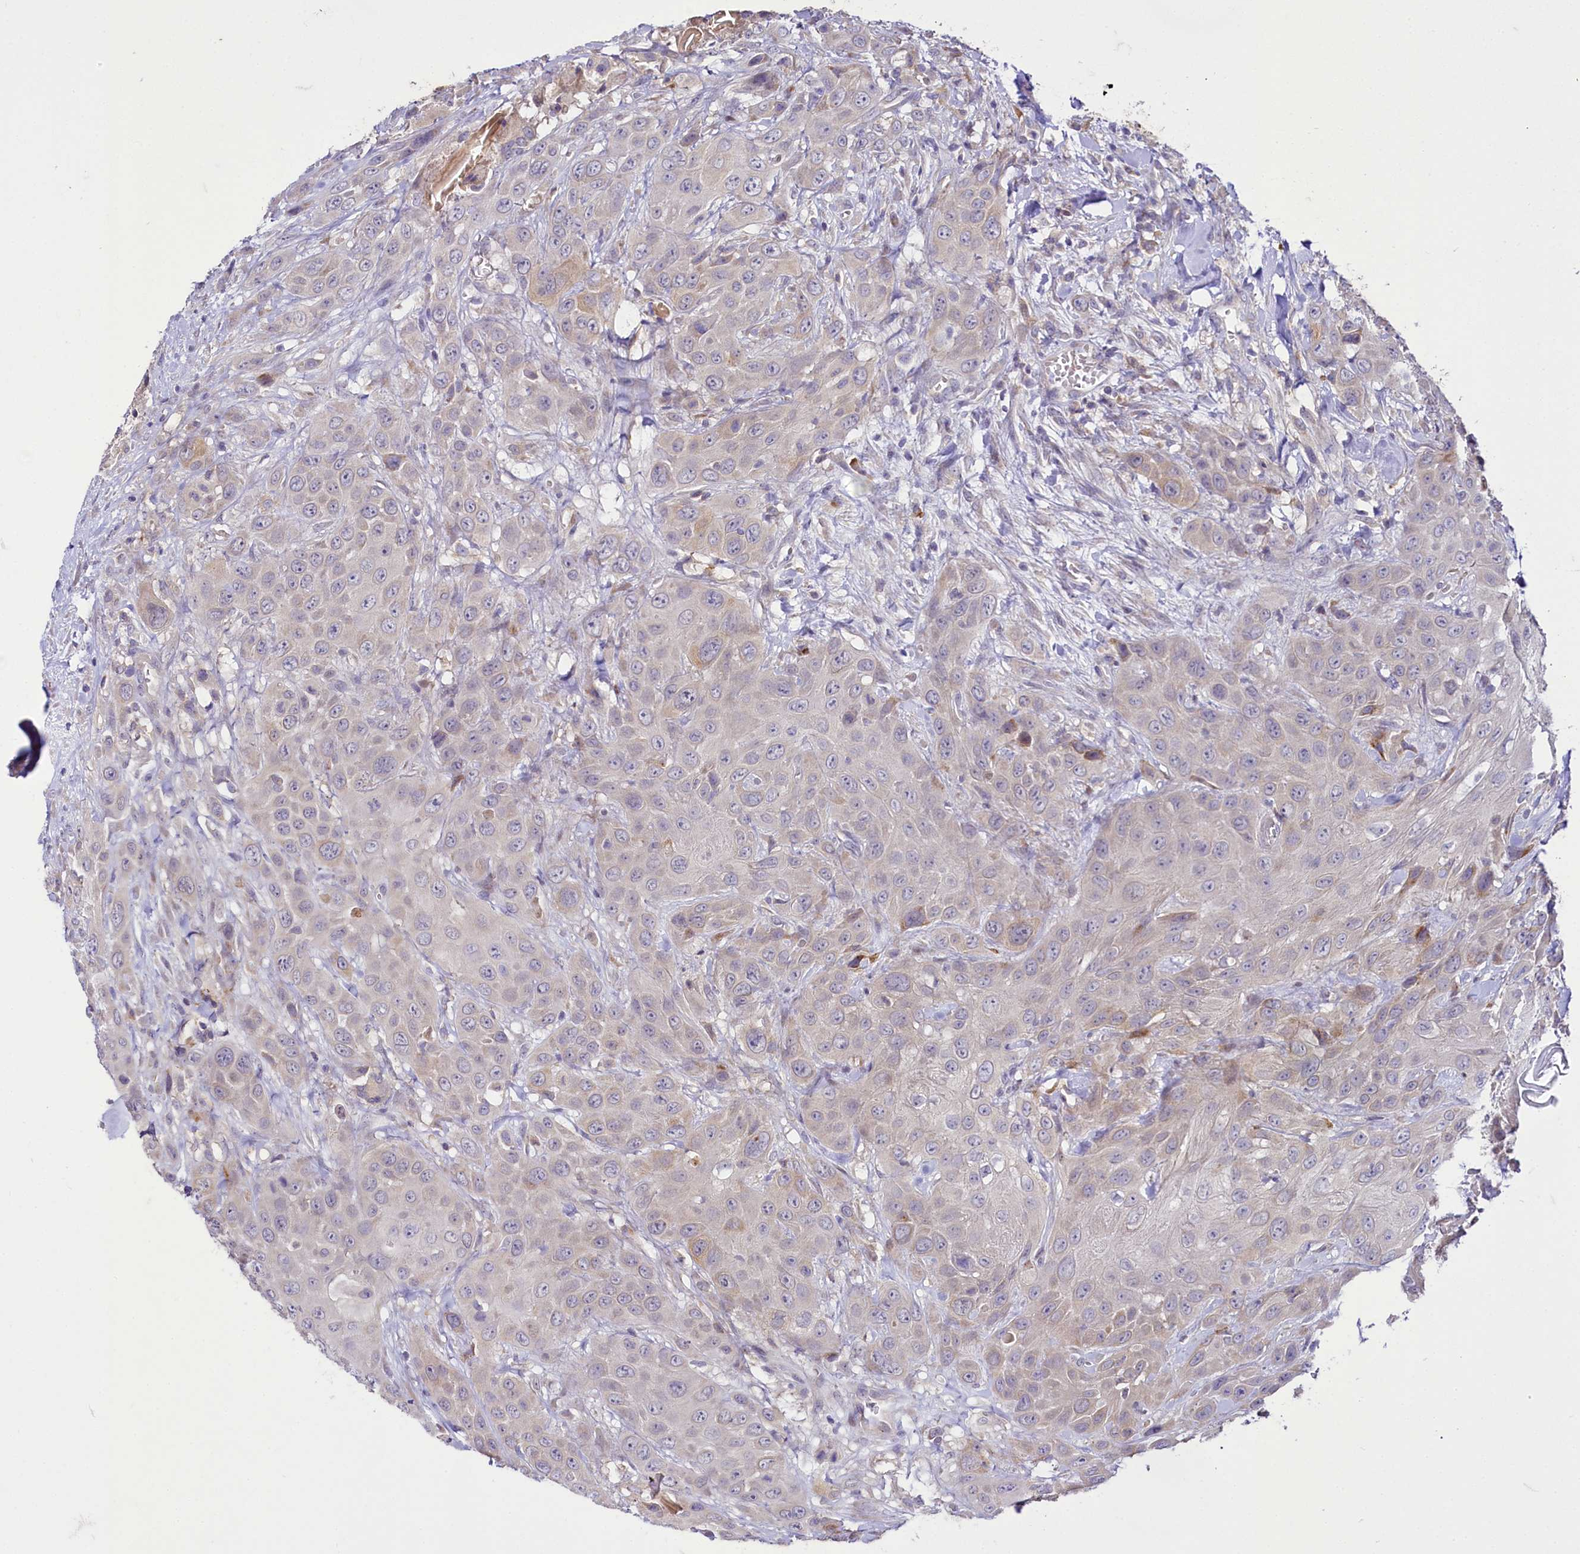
{"staining": {"intensity": "weak", "quantity": "<25%", "location": "cytoplasmic/membranous"}, "tissue": "head and neck cancer", "cell_type": "Tumor cells", "image_type": "cancer", "snomed": [{"axis": "morphology", "description": "Squamous cell carcinoma, NOS"}, {"axis": "topography", "description": "Head-Neck"}], "caption": "Image shows no protein positivity in tumor cells of head and neck cancer (squamous cell carcinoma) tissue.", "gene": "ZC3H12C", "patient": {"sex": "male", "age": 81}}